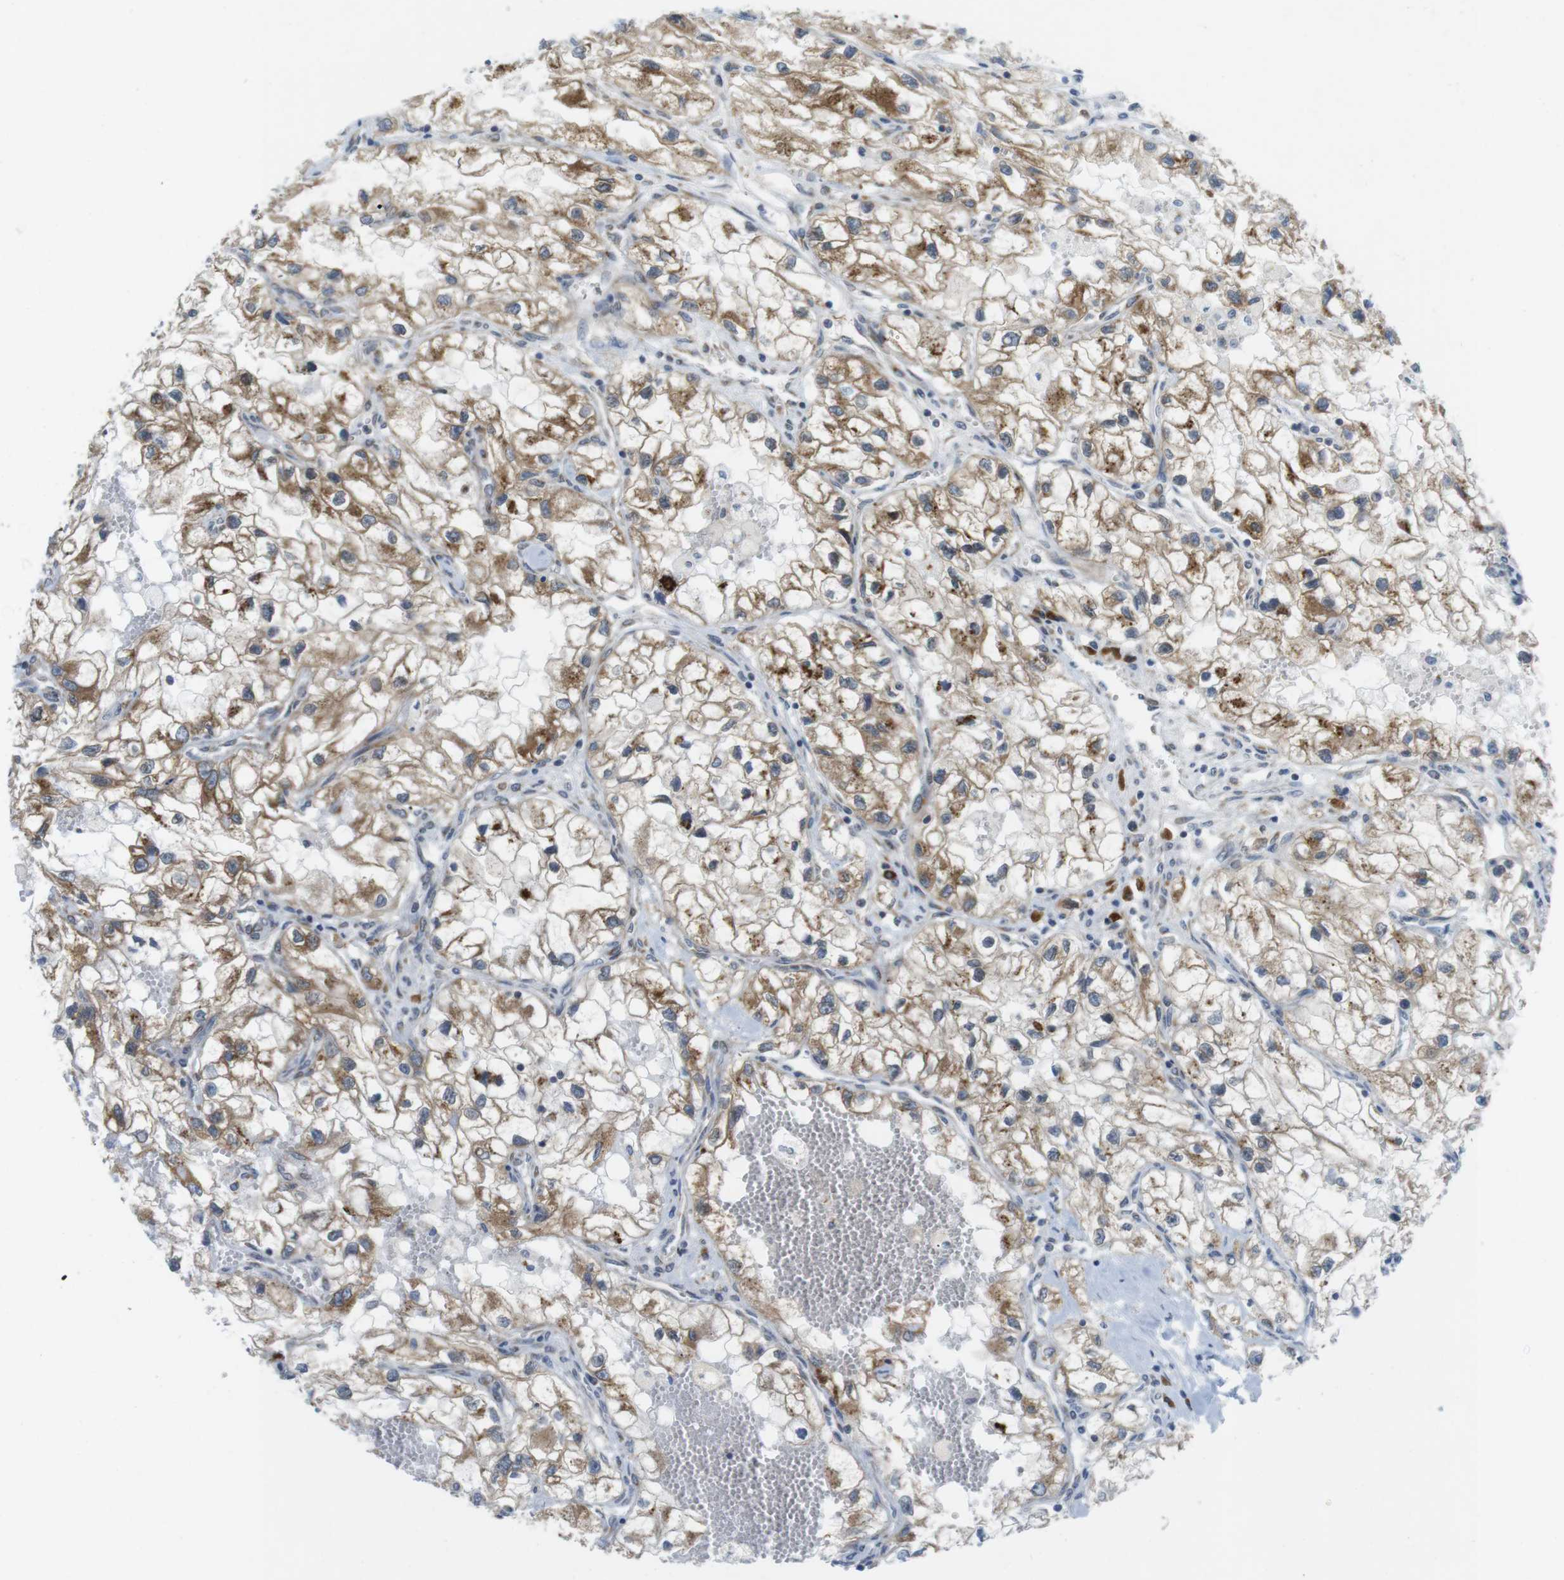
{"staining": {"intensity": "moderate", "quantity": ">75%", "location": "cytoplasmic/membranous"}, "tissue": "renal cancer", "cell_type": "Tumor cells", "image_type": "cancer", "snomed": [{"axis": "morphology", "description": "Adenocarcinoma, NOS"}, {"axis": "topography", "description": "Kidney"}], "caption": "Moderate cytoplasmic/membranous staining is appreciated in about >75% of tumor cells in adenocarcinoma (renal). Using DAB (brown) and hematoxylin (blue) stains, captured at high magnification using brightfield microscopy.", "gene": "ERGIC3", "patient": {"sex": "female", "age": 70}}